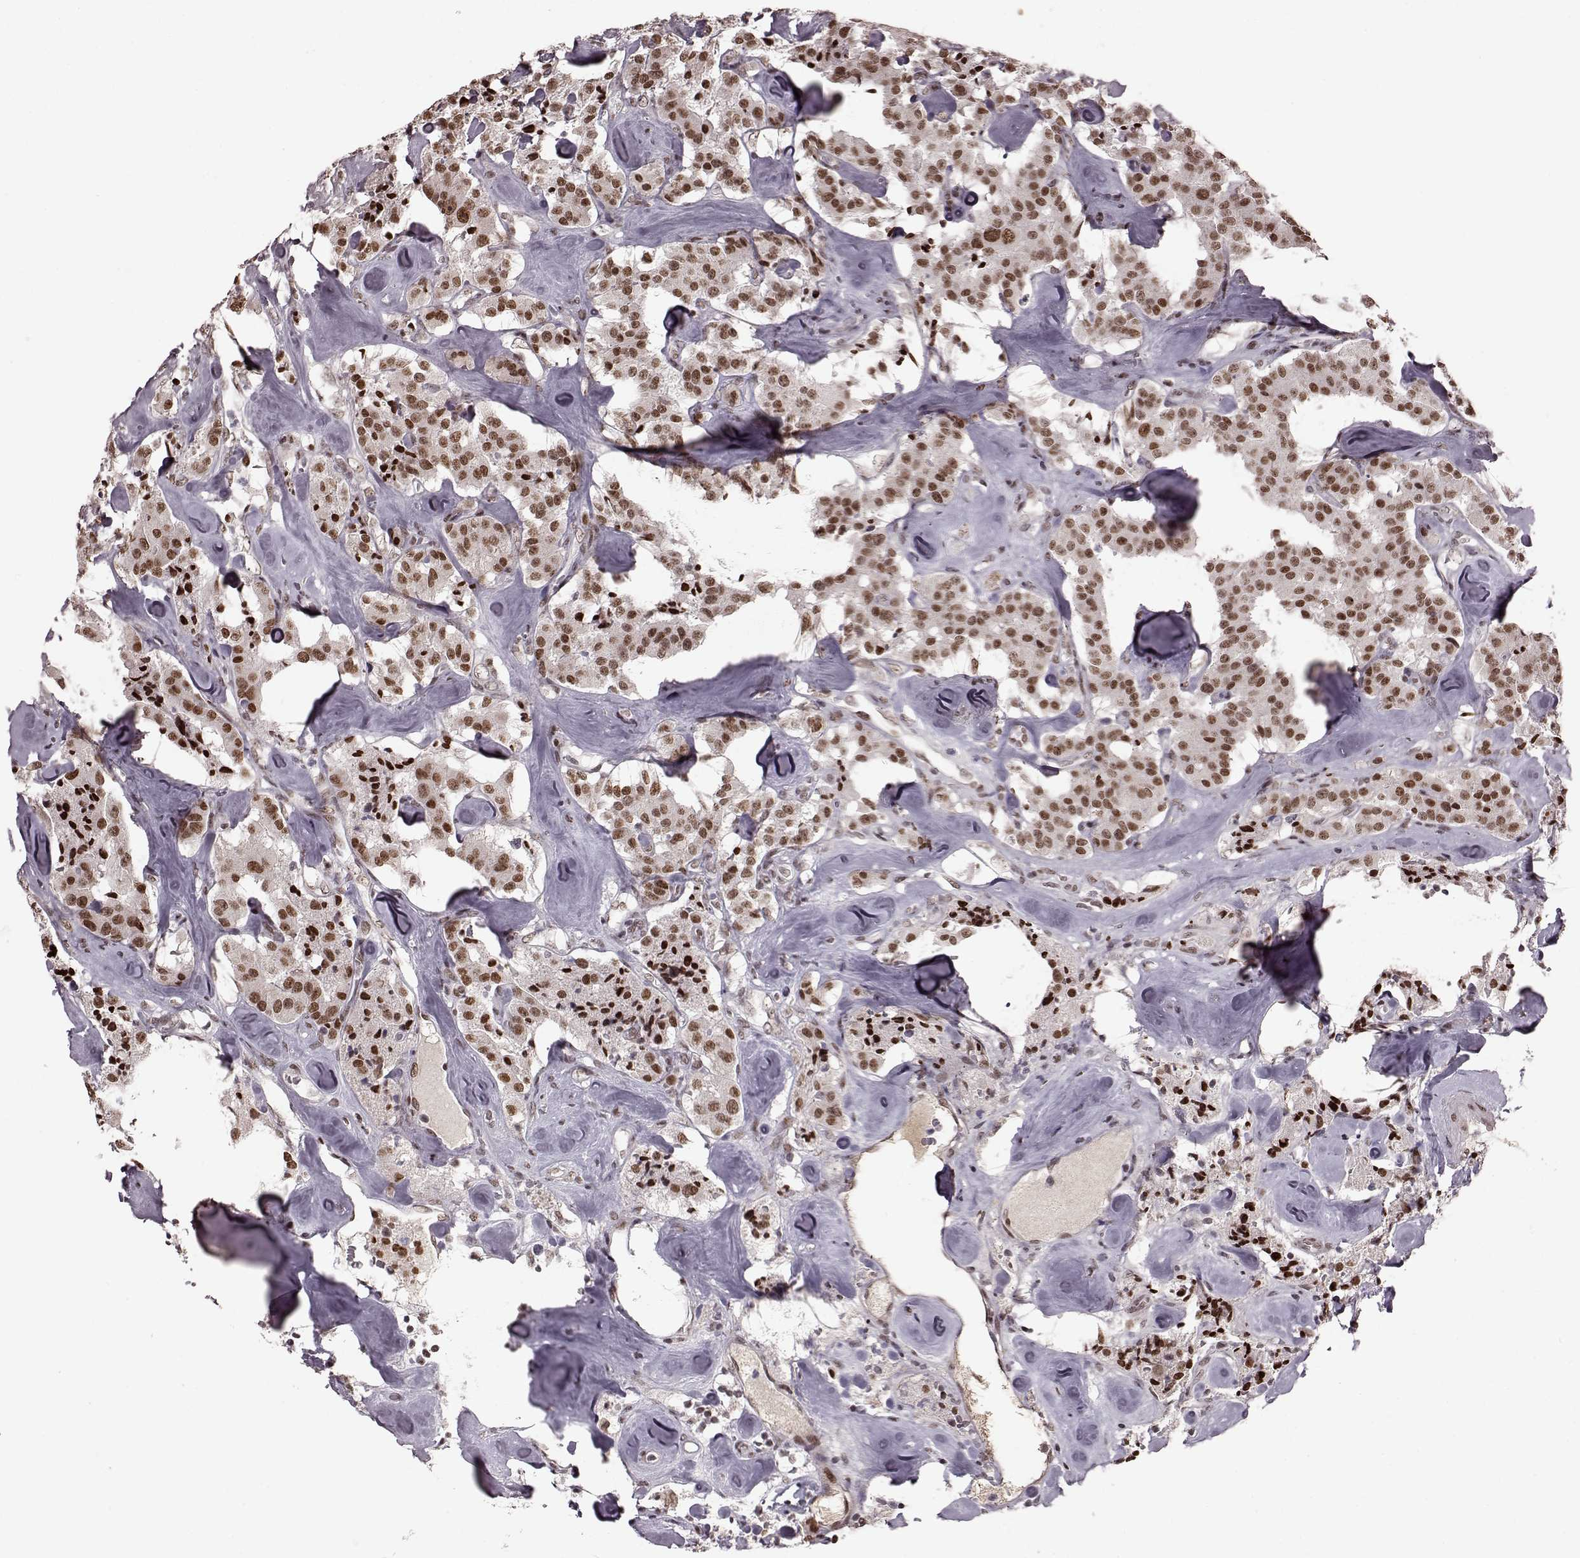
{"staining": {"intensity": "moderate", "quantity": ">75%", "location": "nuclear"}, "tissue": "carcinoid", "cell_type": "Tumor cells", "image_type": "cancer", "snomed": [{"axis": "morphology", "description": "Carcinoid, malignant, NOS"}, {"axis": "topography", "description": "Pancreas"}], "caption": "High-magnification brightfield microscopy of carcinoid (malignant) stained with DAB (3,3'-diaminobenzidine) (brown) and counterstained with hematoxylin (blue). tumor cells exhibit moderate nuclear expression is seen in about>75% of cells.", "gene": "NR2C1", "patient": {"sex": "male", "age": 41}}